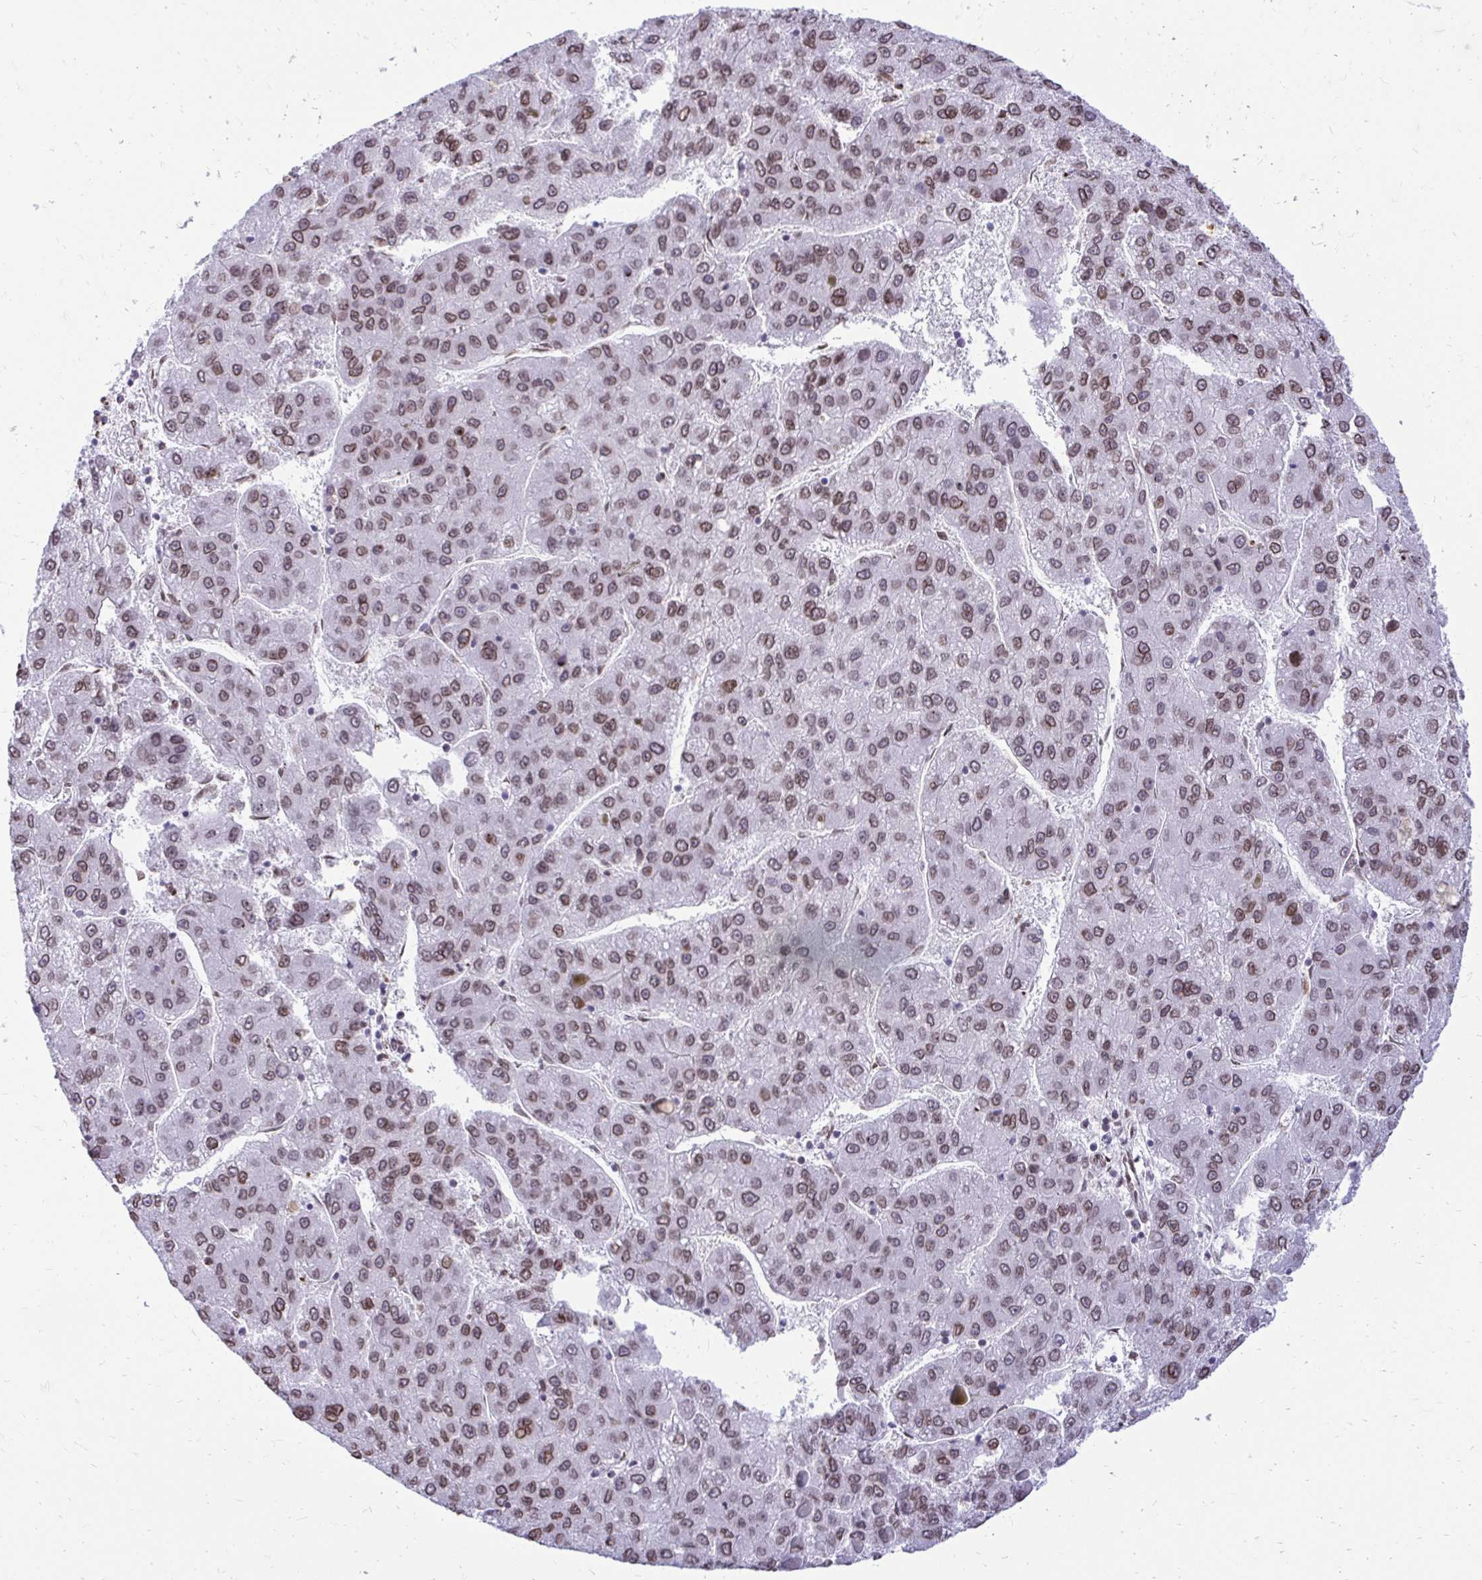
{"staining": {"intensity": "moderate", "quantity": ">75%", "location": "cytoplasmic/membranous,nuclear"}, "tissue": "liver cancer", "cell_type": "Tumor cells", "image_type": "cancer", "snomed": [{"axis": "morphology", "description": "Carcinoma, Hepatocellular, NOS"}, {"axis": "topography", "description": "Liver"}], "caption": "A medium amount of moderate cytoplasmic/membranous and nuclear staining is identified in about >75% of tumor cells in hepatocellular carcinoma (liver) tissue.", "gene": "BANF1", "patient": {"sex": "female", "age": 82}}